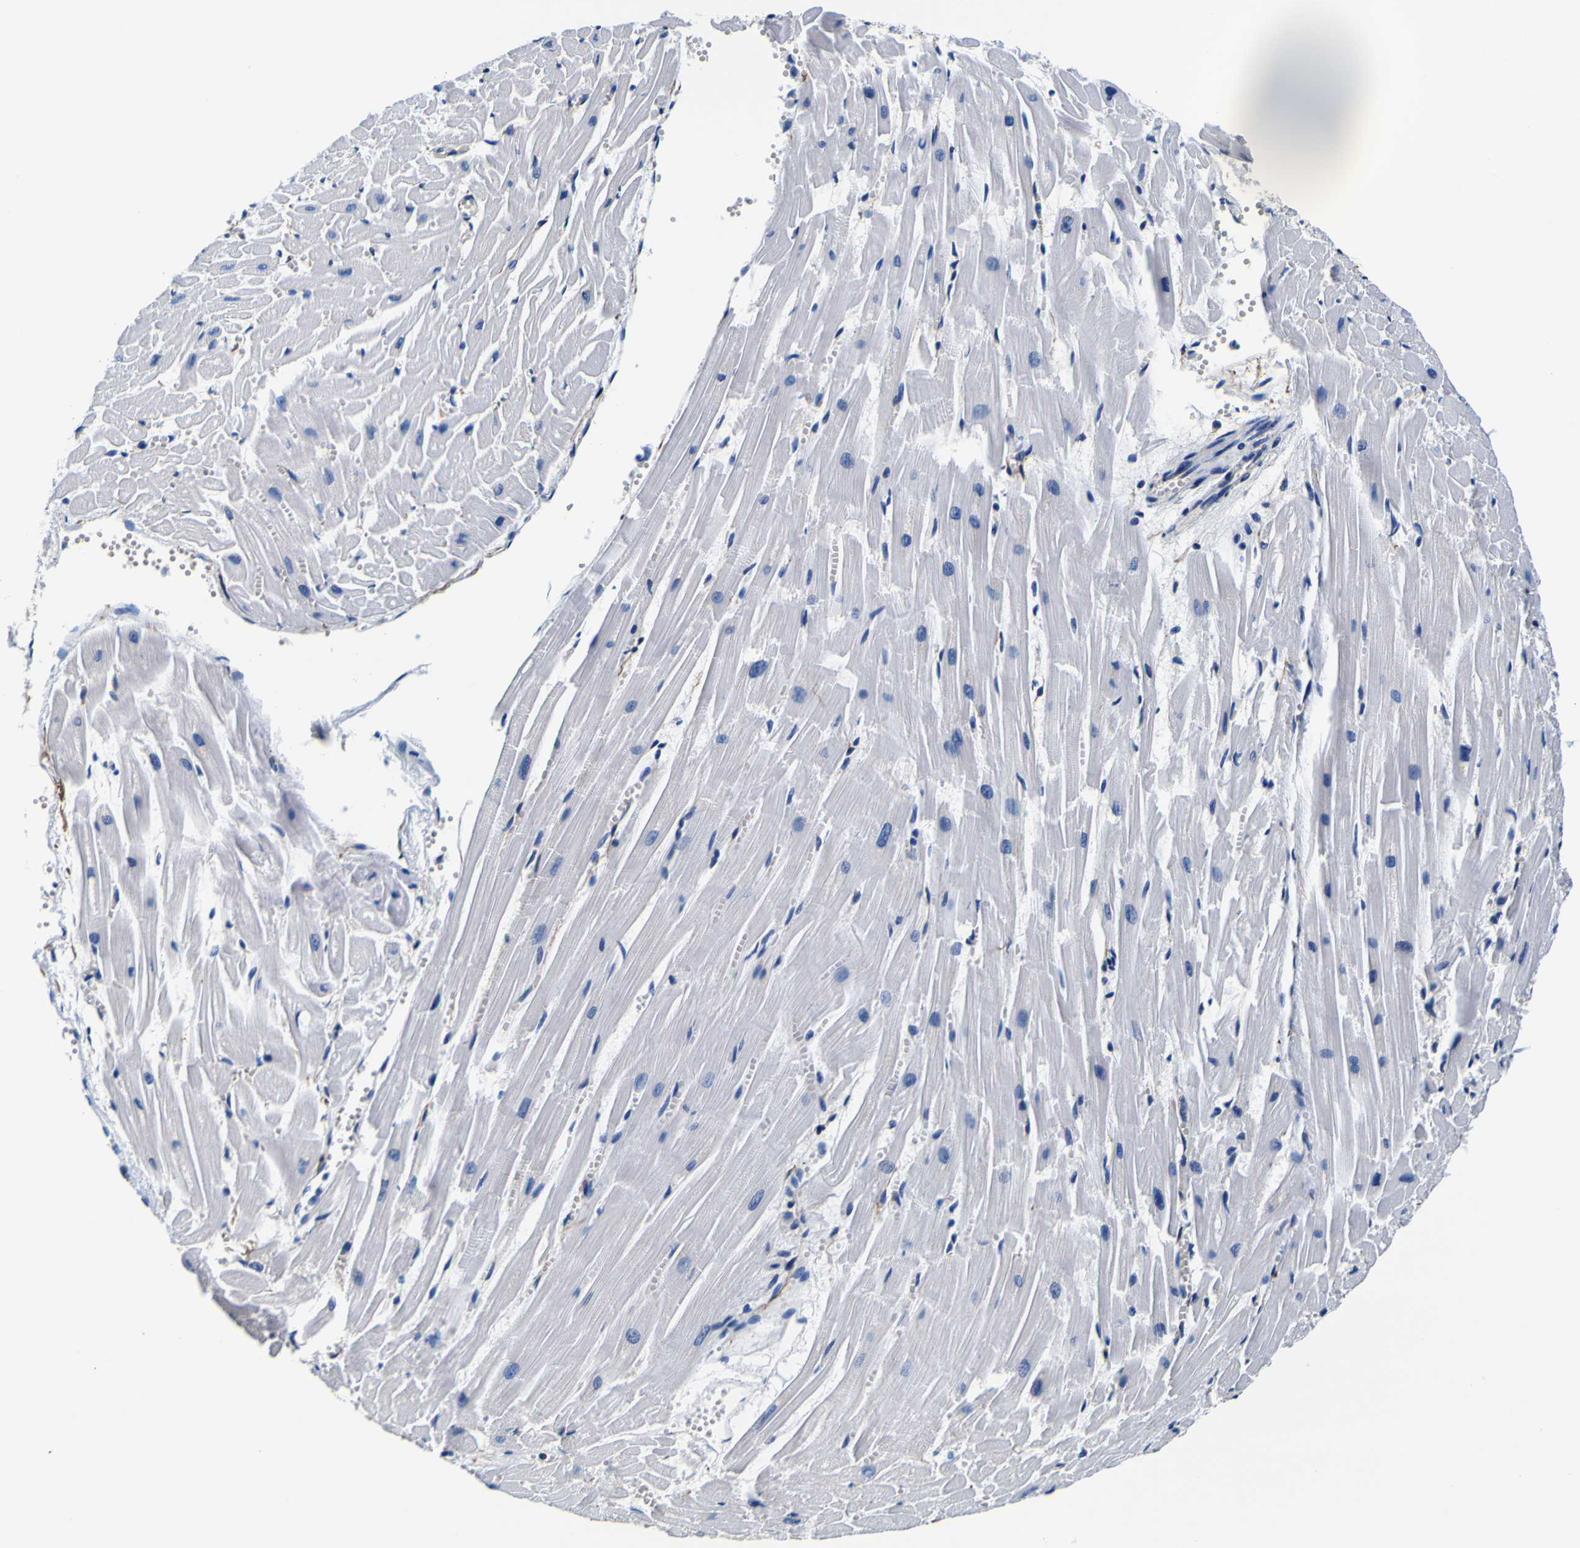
{"staining": {"intensity": "negative", "quantity": "none", "location": "none"}, "tissue": "heart muscle", "cell_type": "Cardiomyocytes", "image_type": "normal", "snomed": [{"axis": "morphology", "description": "Normal tissue, NOS"}, {"axis": "topography", "description": "Heart"}], "caption": "High magnification brightfield microscopy of benign heart muscle stained with DAB (brown) and counterstained with hematoxylin (blue): cardiomyocytes show no significant staining. The staining is performed using DAB brown chromogen with nuclei counter-stained in using hematoxylin.", "gene": "TUBA1B", "patient": {"sex": "female", "age": 19}}